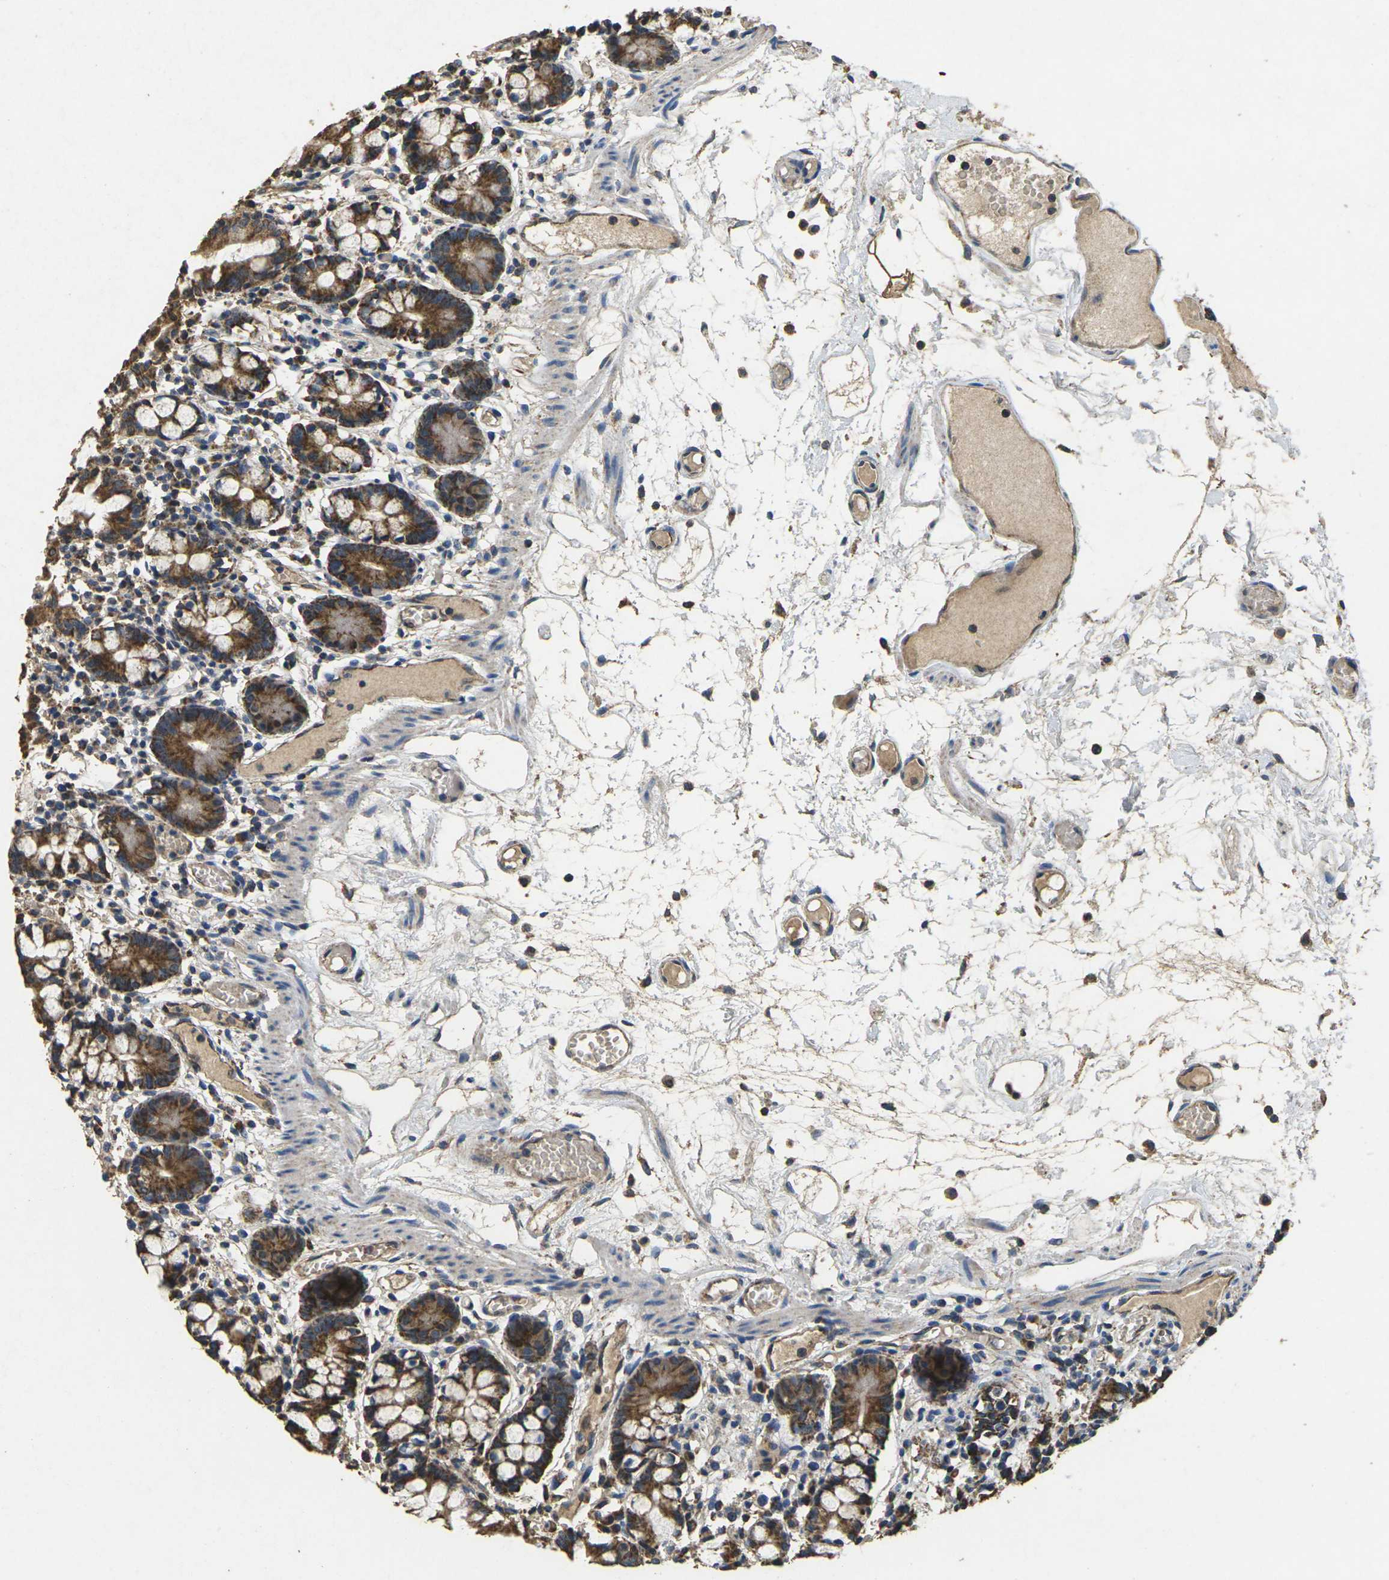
{"staining": {"intensity": "strong", "quantity": ">75%", "location": "cytoplasmic/membranous"}, "tissue": "small intestine", "cell_type": "Glandular cells", "image_type": "normal", "snomed": [{"axis": "morphology", "description": "Normal tissue, NOS"}, {"axis": "morphology", "description": "Cystadenocarcinoma, serous, Metastatic site"}, {"axis": "topography", "description": "Small intestine"}], "caption": "An immunohistochemistry (IHC) image of benign tissue is shown. Protein staining in brown labels strong cytoplasmic/membranous positivity in small intestine within glandular cells.", "gene": "MAPK11", "patient": {"sex": "female", "age": 61}}